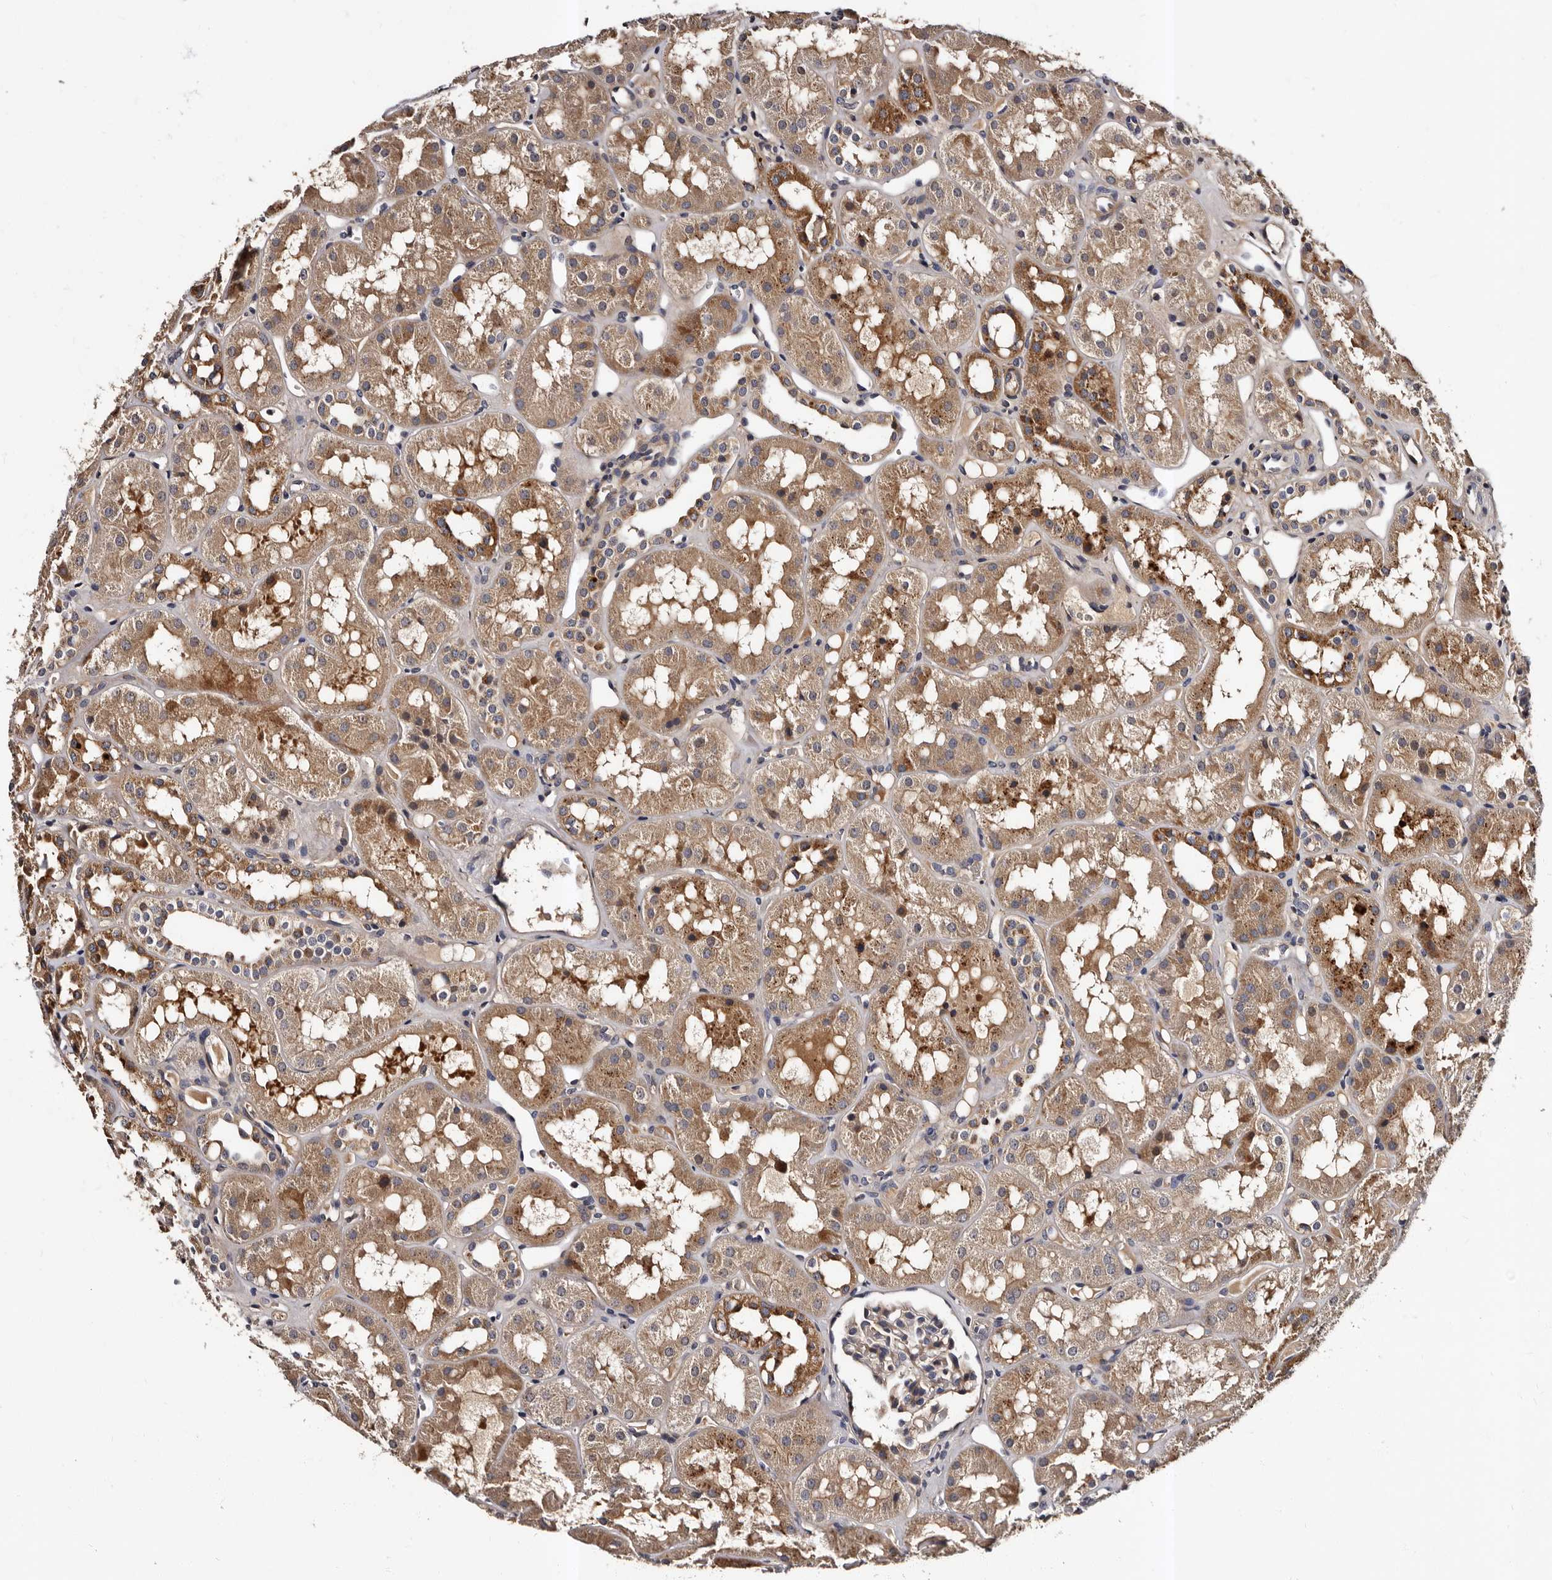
{"staining": {"intensity": "weak", "quantity": "25%-75%", "location": "cytoplasmic/membranous"}, "tissue": "kidney", "cell_type": "Cells in glomeruli", "image_type": "normal", "snomed": [{"axis": "morphology", "description": "Normal tissue, NOS"}, {"axis": "topography", "description": "Kidney"}], "caption": "A micrograph showing weak cytoplasmic/membranous expression in approximately 25%-75% of cells in glomeruli in unremarkable kidney, as visualized by brown immunohistochemical staining.", "gene": "ADCK5", "patient": {"sex": "male", "age": 16}}